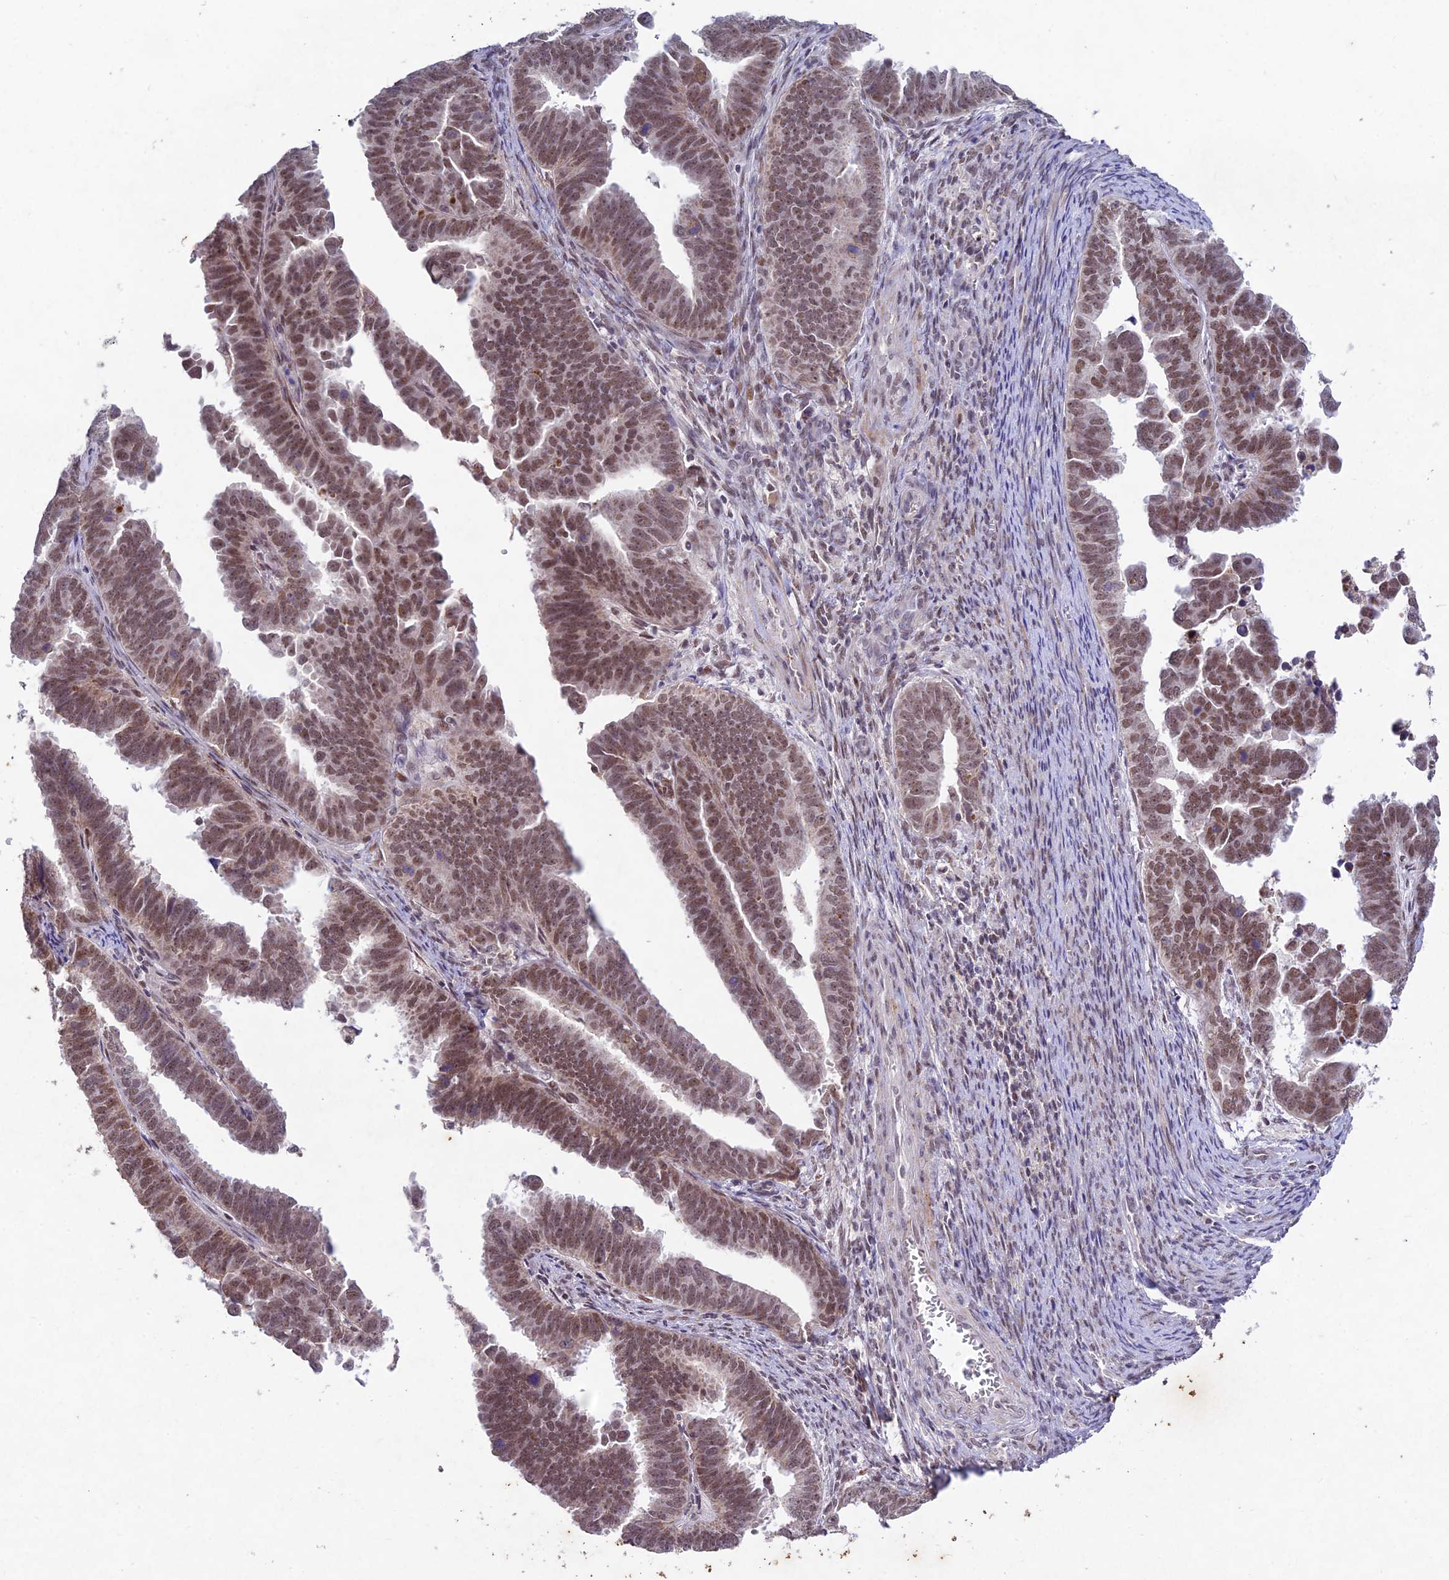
{"staining": {"intensity": "moderate", "quantity": ">75%", "location": "nuclear"}, "tissue": "endometrial cancer", "cell_type": "Tumor cells", "image_type": "cancer", "snomed": [{"axis": "morphology", "description": "Adenocarcinoma, NOS"}, {"axis": "topography", "description": "Endometrium"}], "caption": "Immunohistochemical staining of human endometrial cancer shows medium levels of moderate nuclear protein staining in about >75% of tumor cells. (Stains: DAB in brown, nuclei in blue, Microscopy: brightfield microscopy at high magnification).", "gene": "RAVER1", "patient": {"sex": "female", "age": 75}}